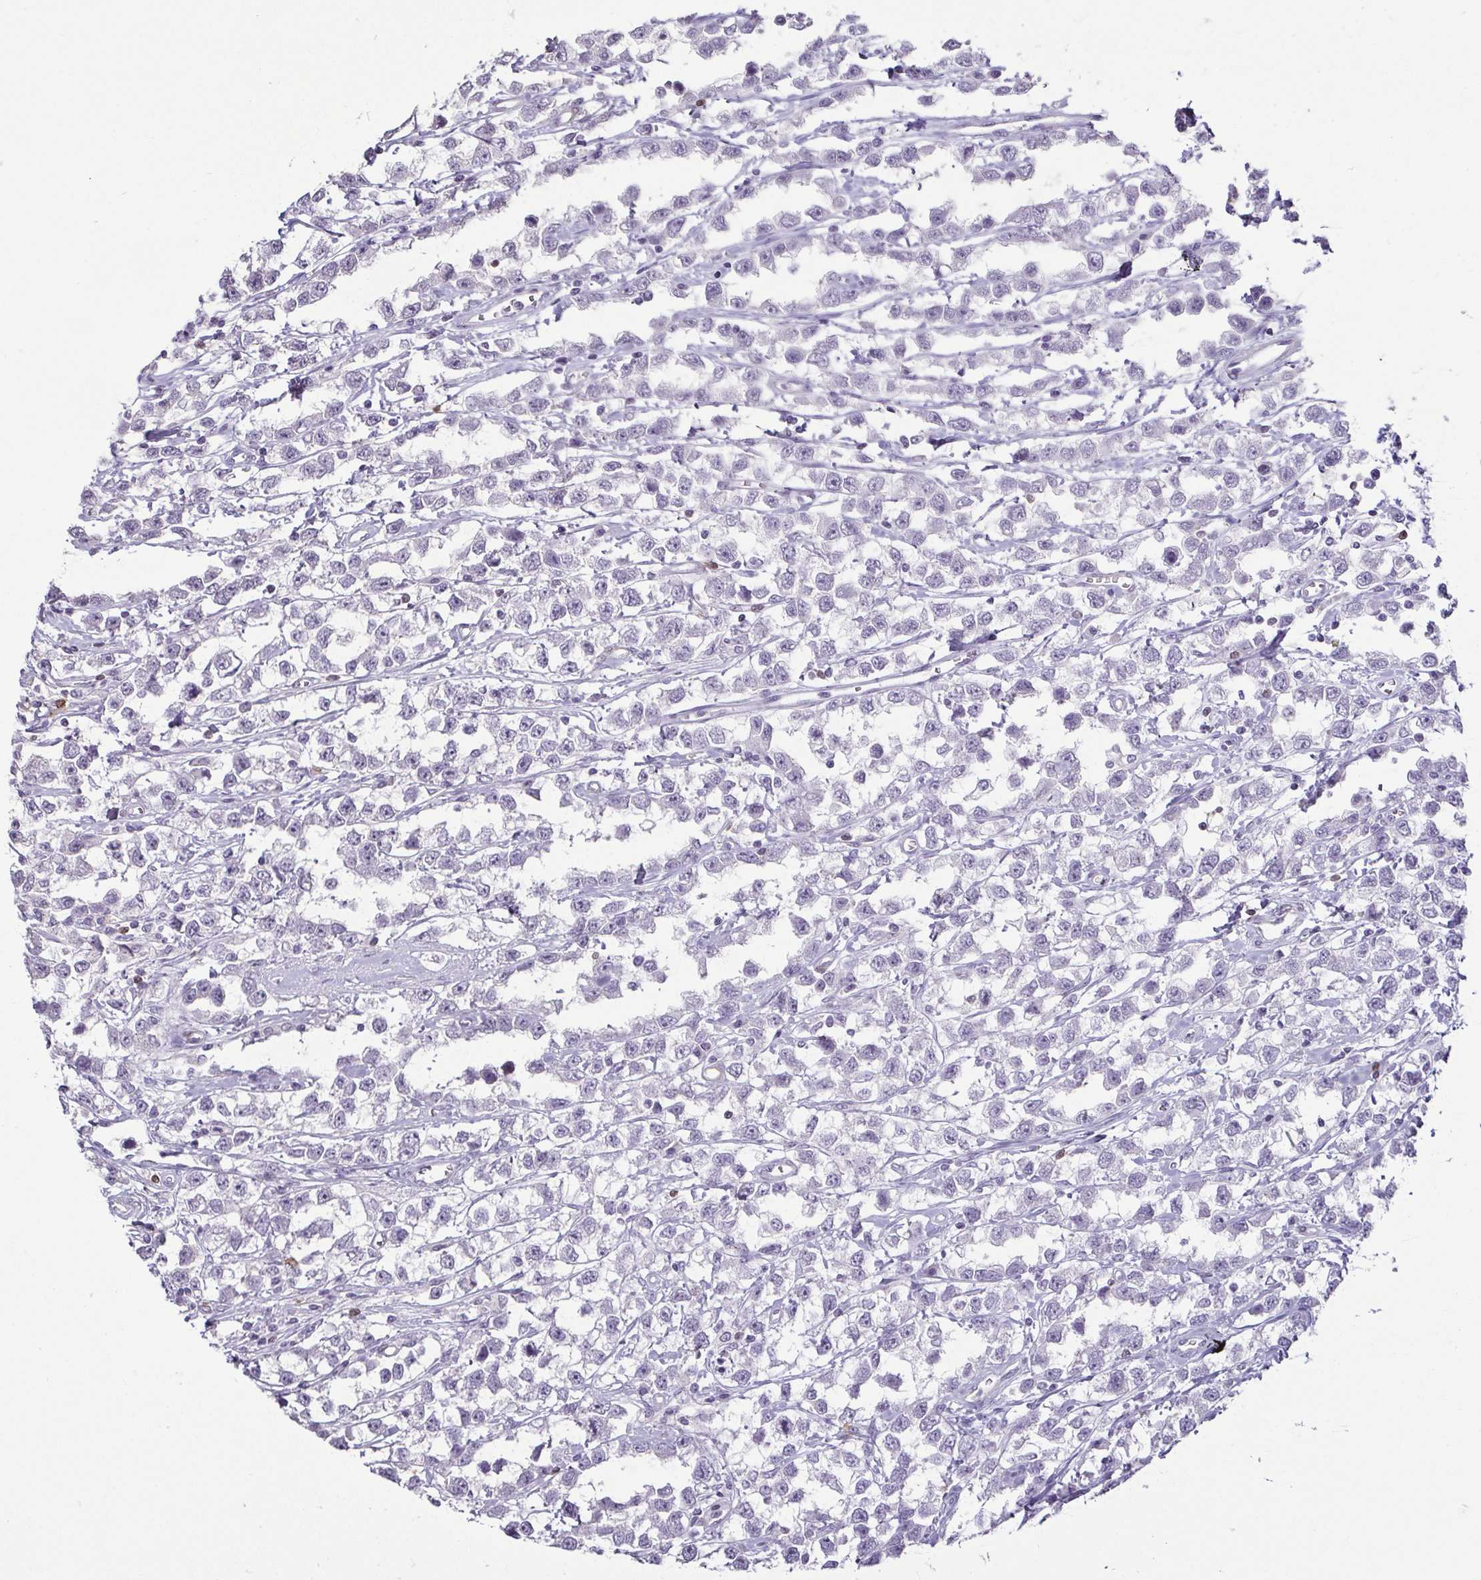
{"staining": {"intensity": "negative", "quantity": "none", "location": "none"}, "tissue": "testis cancer", "cell_type": "Tumor cells", "image_type": "cancer", "snomed": [{"axis": "morphology", "description": "Seminoma, NOS"}, {"axis": "topography", "description": "Testis"}], "caption": "Immunohistochemistry (IHC) of human testis seminoma demonstrates no staining in tumor cells.", "gene": "HOPX", "patient": {"sex": "male", "age": 34}}